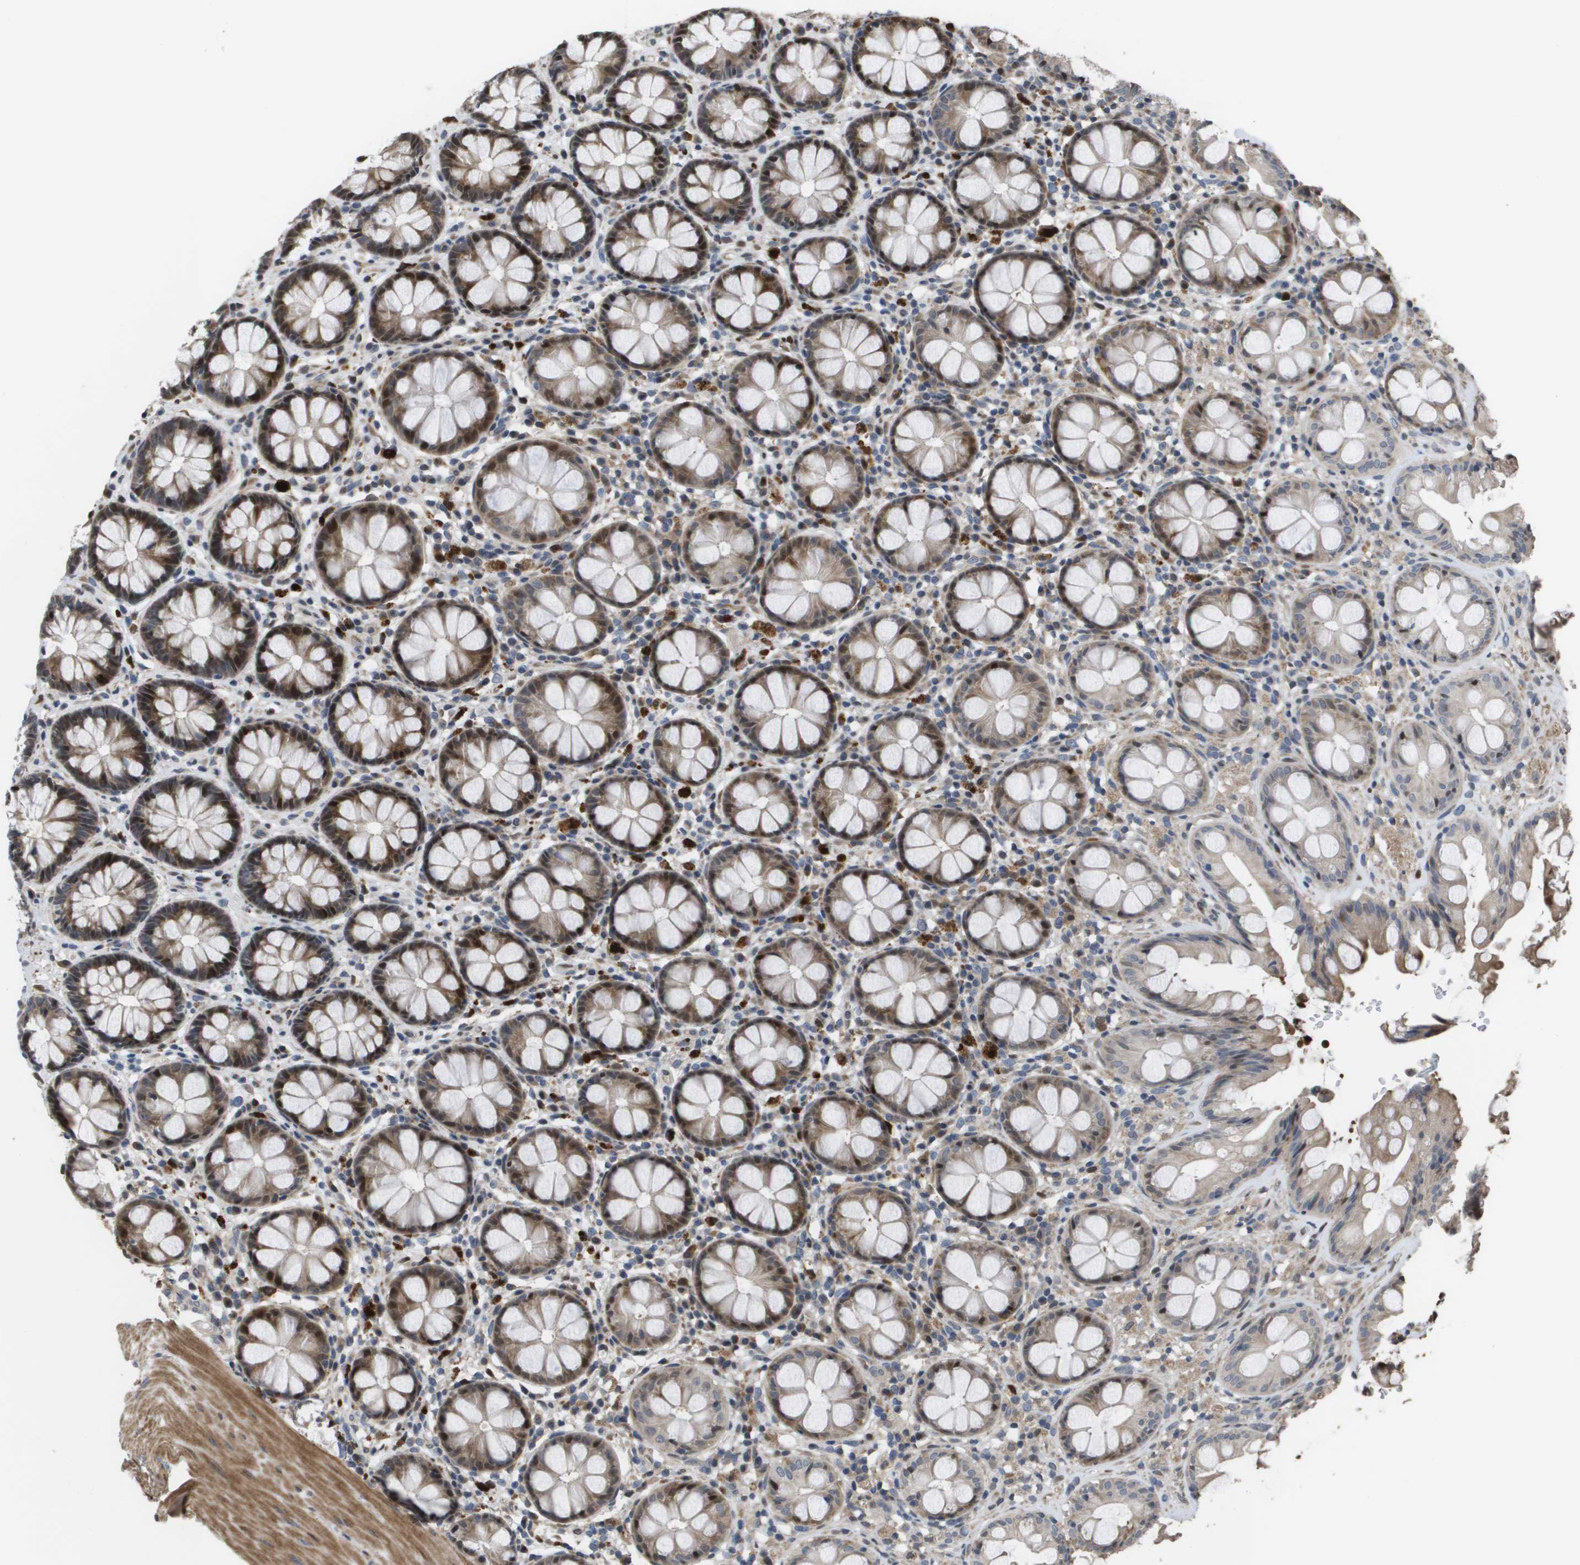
{"staining": {"intensity": "moderate", "quantity": ">75%", "location": "cytoplasmic/membranous,nuclear"}, "tissue": "rectum", "cell_type": "Glandular cells", "image_type": "normal", "snomed": [{"axis": "morphology", "description": "Normal tissue, NOS"}, {"axis": "topography", "description": "Rectum"}], "caption": "Rectum stained with immunohistochemistry exhibits moderate cytoplasmic/membranous,nuclear positivity in about >75% of glandular cells.", "gene": "AXIN2", "patient": {"sex": "male", "age": 64}}